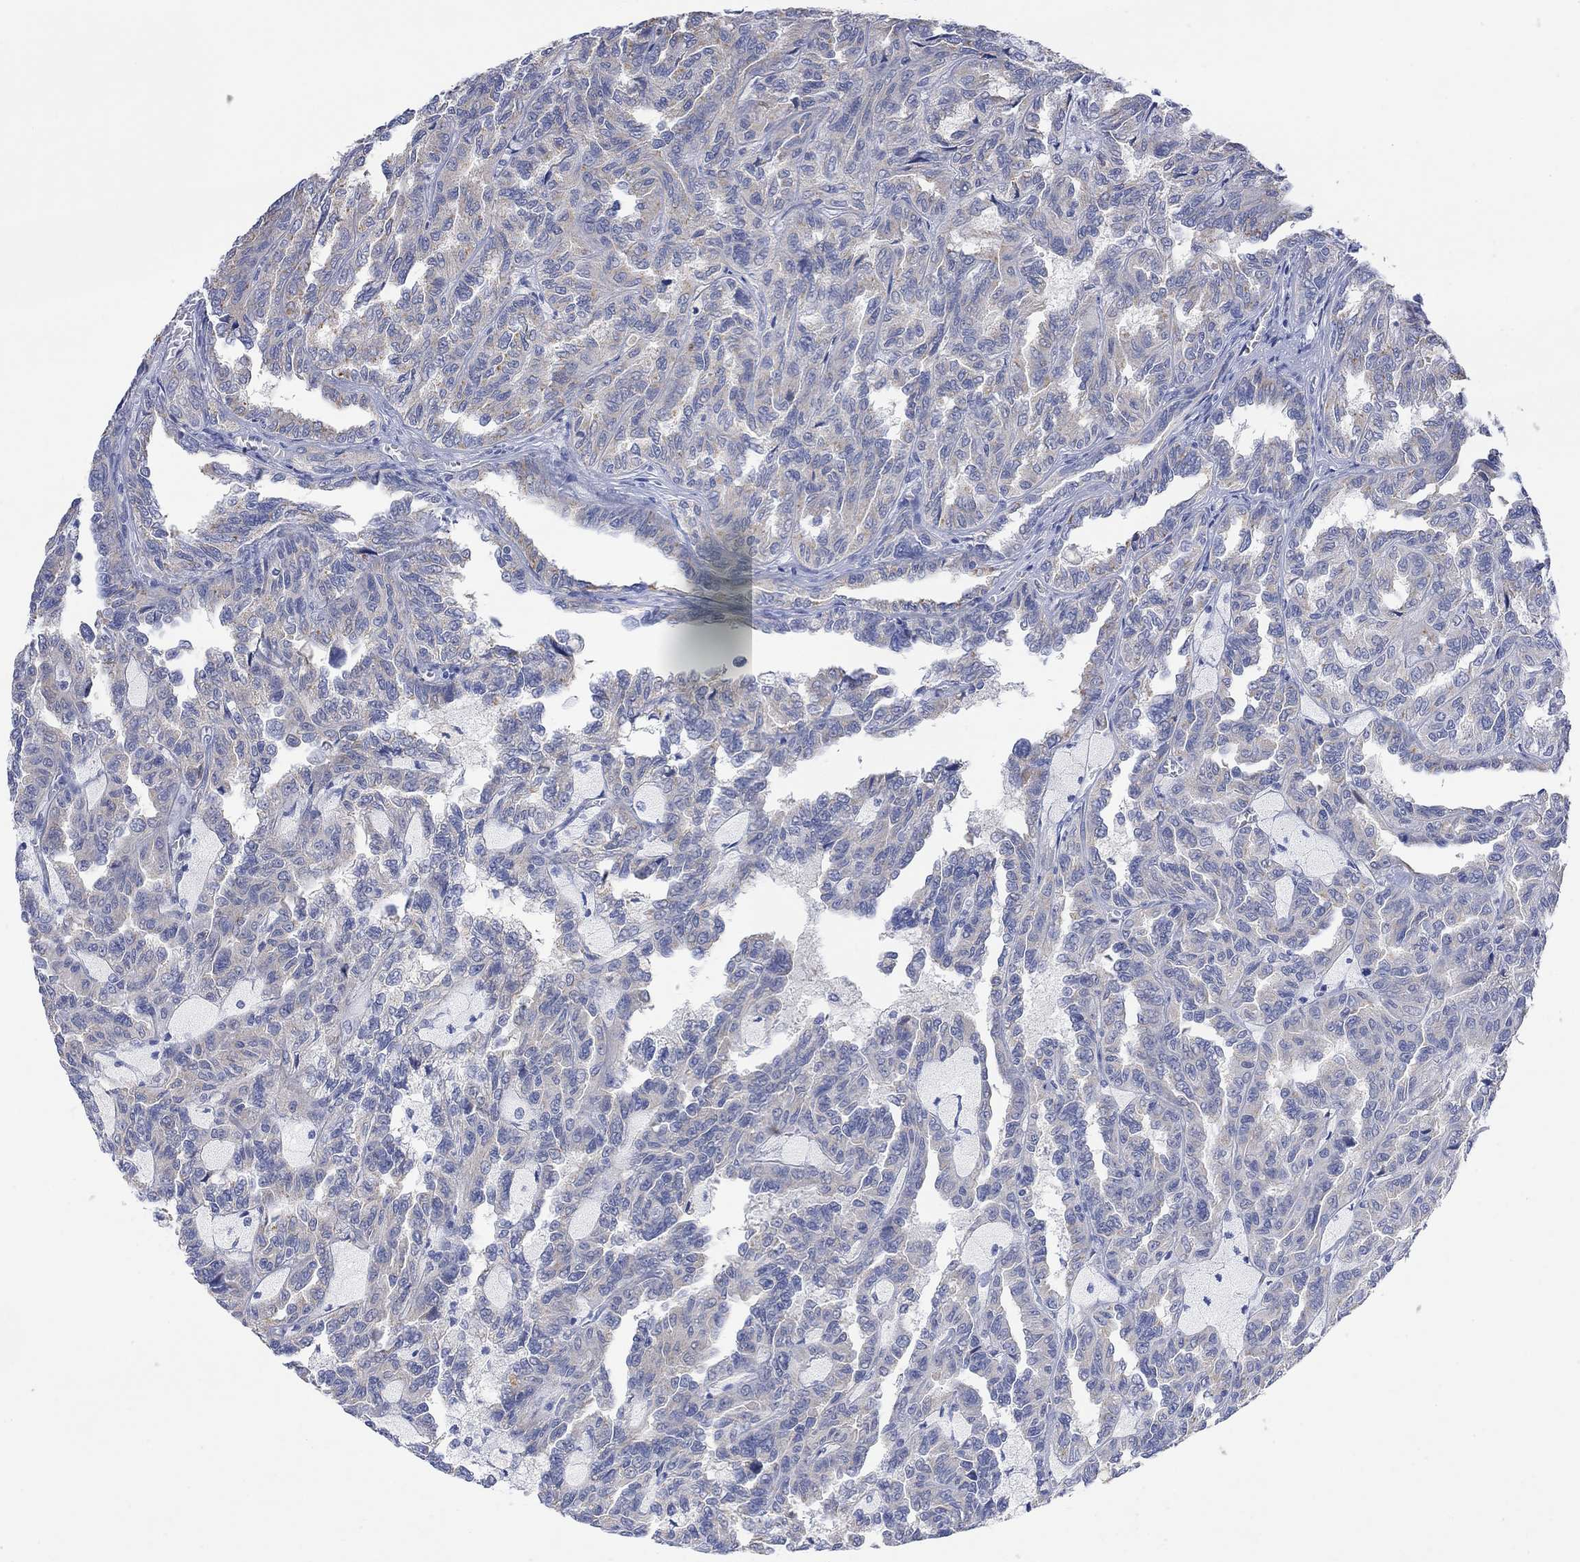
{"staining": {"intensity": "negative", "quantity": "none", "location": "none"}, "tissue": "renal cancer", "cell_type": "Tumor cells", "image_type": "cancer", "snomed": [{"axis": "morphology", "description": "Adenocarcinoma, NOS"}, {"axis": "topography", "description": "Kidney"}], "caption": "Tumor cells show no significant positivity in renal cancer (adenocarcinoma). Brightfield microscopy of immunohistochemistry stained with DAB (3,3'-diaminobenzidine) (brown) and hematoxylin (blue), captured at high magnification.", "gene": "FBP2", "patient": {"sex": "male", "age": 79}}